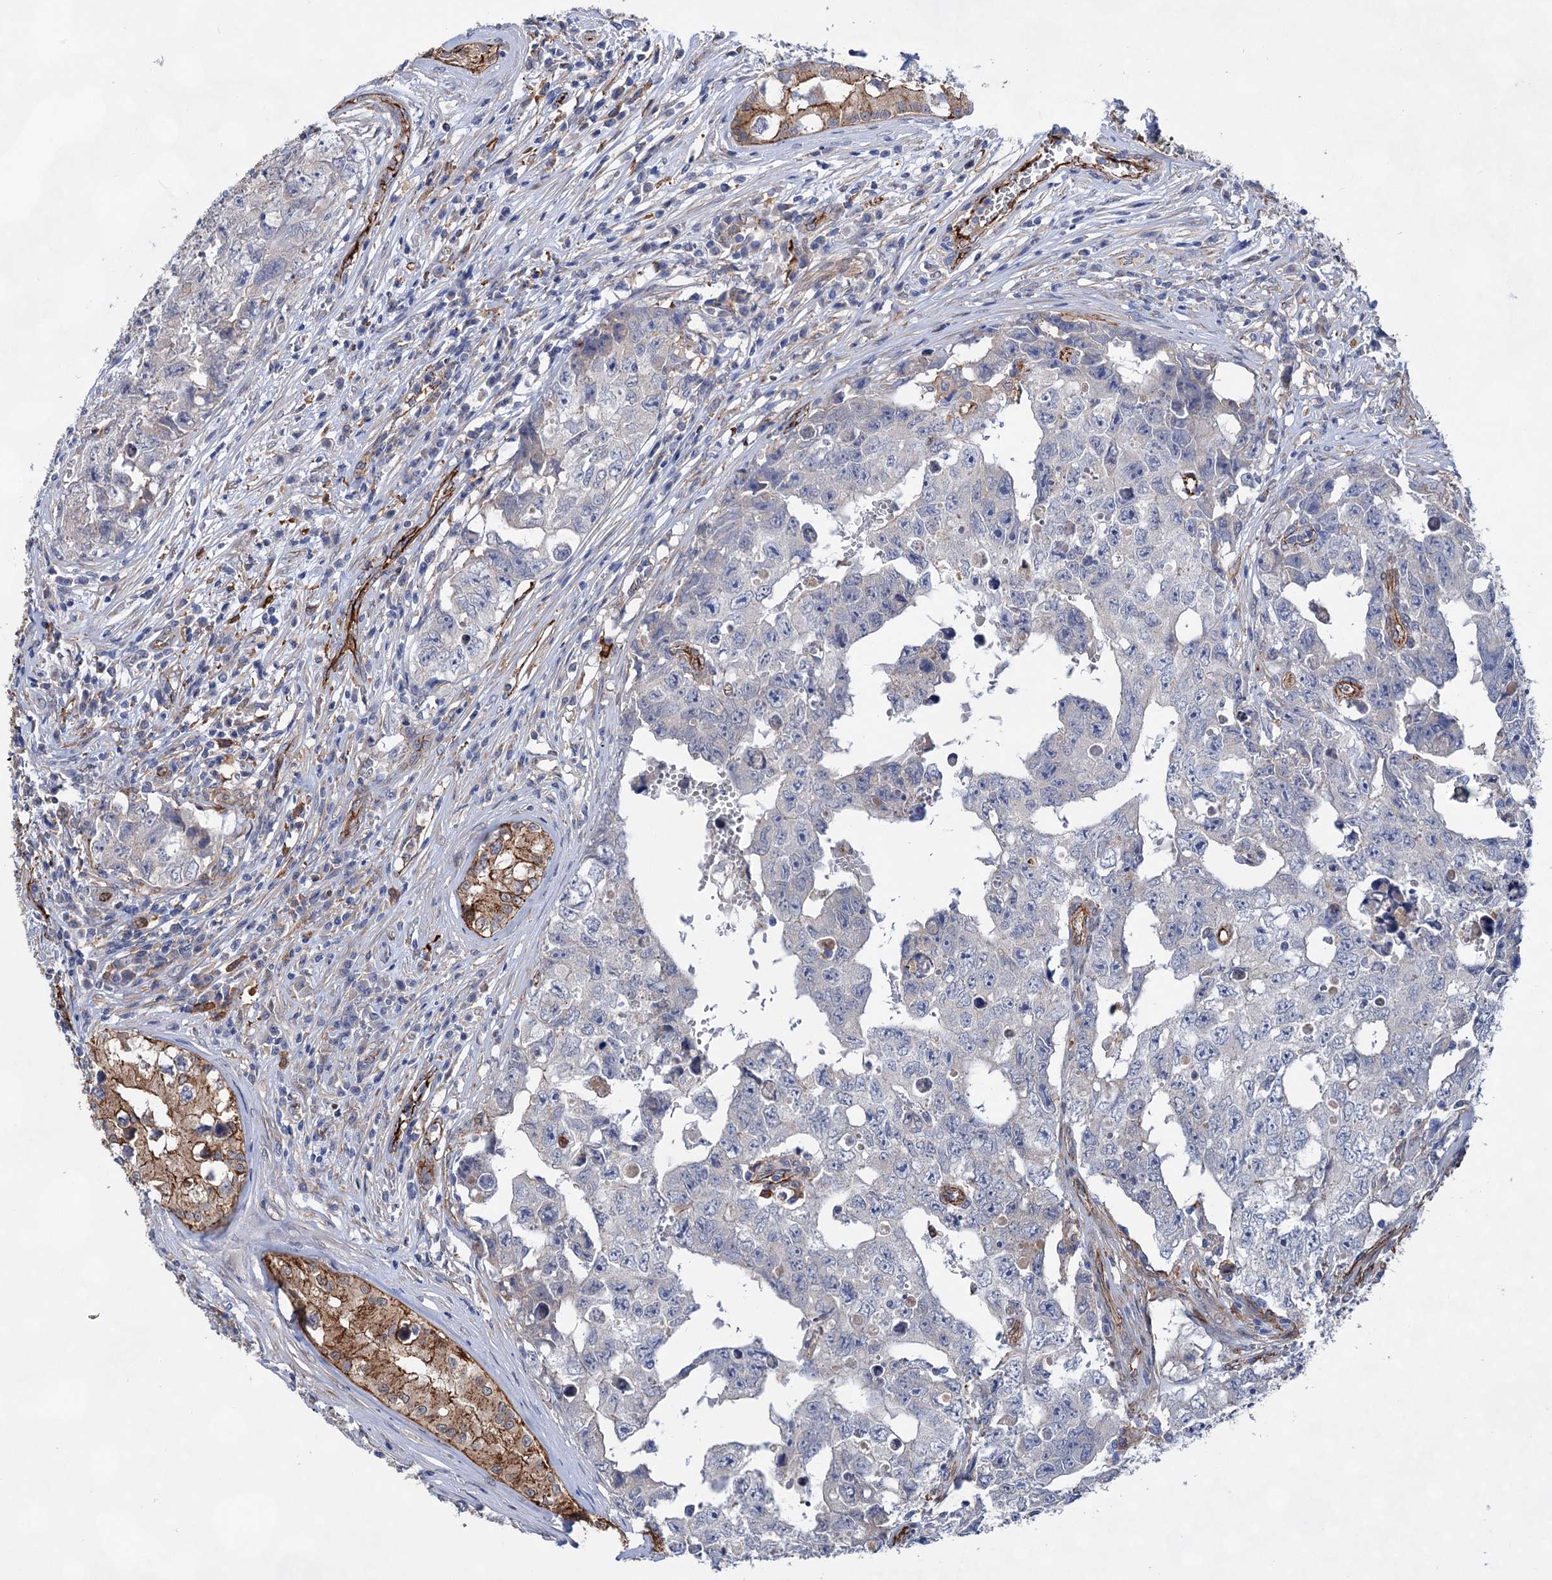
{"staining": {"intensity": "negative", "quantity": "none", "location": "none"}, "tissue": "testis cancer", "cell_type": "Tumor cells", "image_type": "cancer", "snomed": [{"axis": "morphology", "description": "Carcinoma, Embryonal, NOS"}, {"axis": "topography", "description": "Testis"}], "caption": "DAB (3,3'-diaminobenzidine) immunohistochemical staining of testis cancer demonstrates no significant expression in tumor cells.", "gene": "TMTC3", "patient": {"sex": "male", "age": 17}}